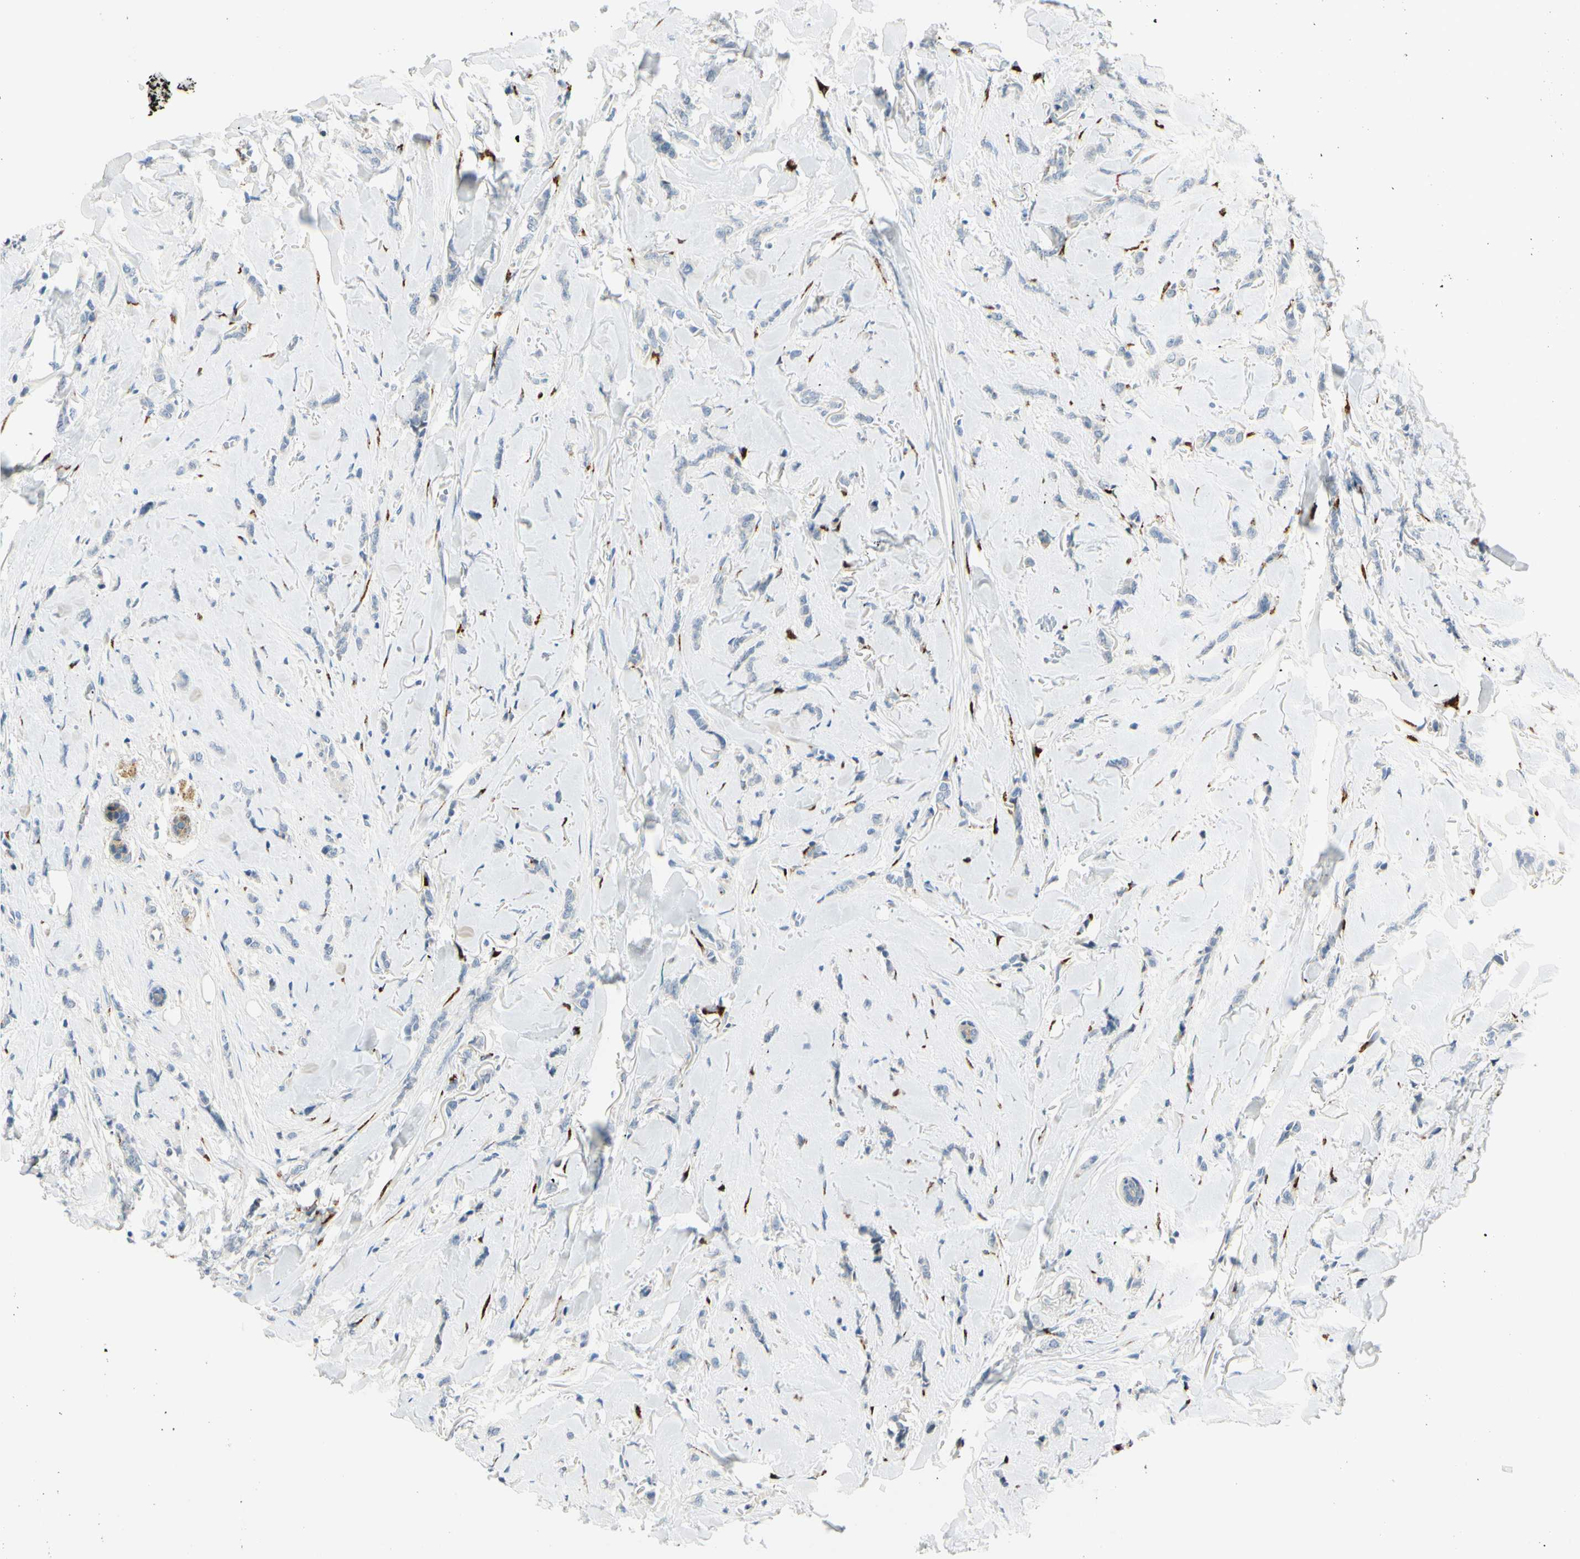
{"staining": {"intensity": "negative", "quantity": "none", "location": "none"}, "tissue": "breast cancer", "cell_type": "Tumor cells", "image_type": "cancer", "snomed": [{"axis": "morphology", "description": "Lobular carcinoma"}, {"axis": "topography", "description": "Skin"}, {"axis": "topography", "description": "Breast"}], "caption": "DAB immunohistochemical staining of human breast lobular carcinoma shows no significant positivity in tumor cells.", "gene": "GALNT5", "patient": {"sex": "female", "age": 46}}